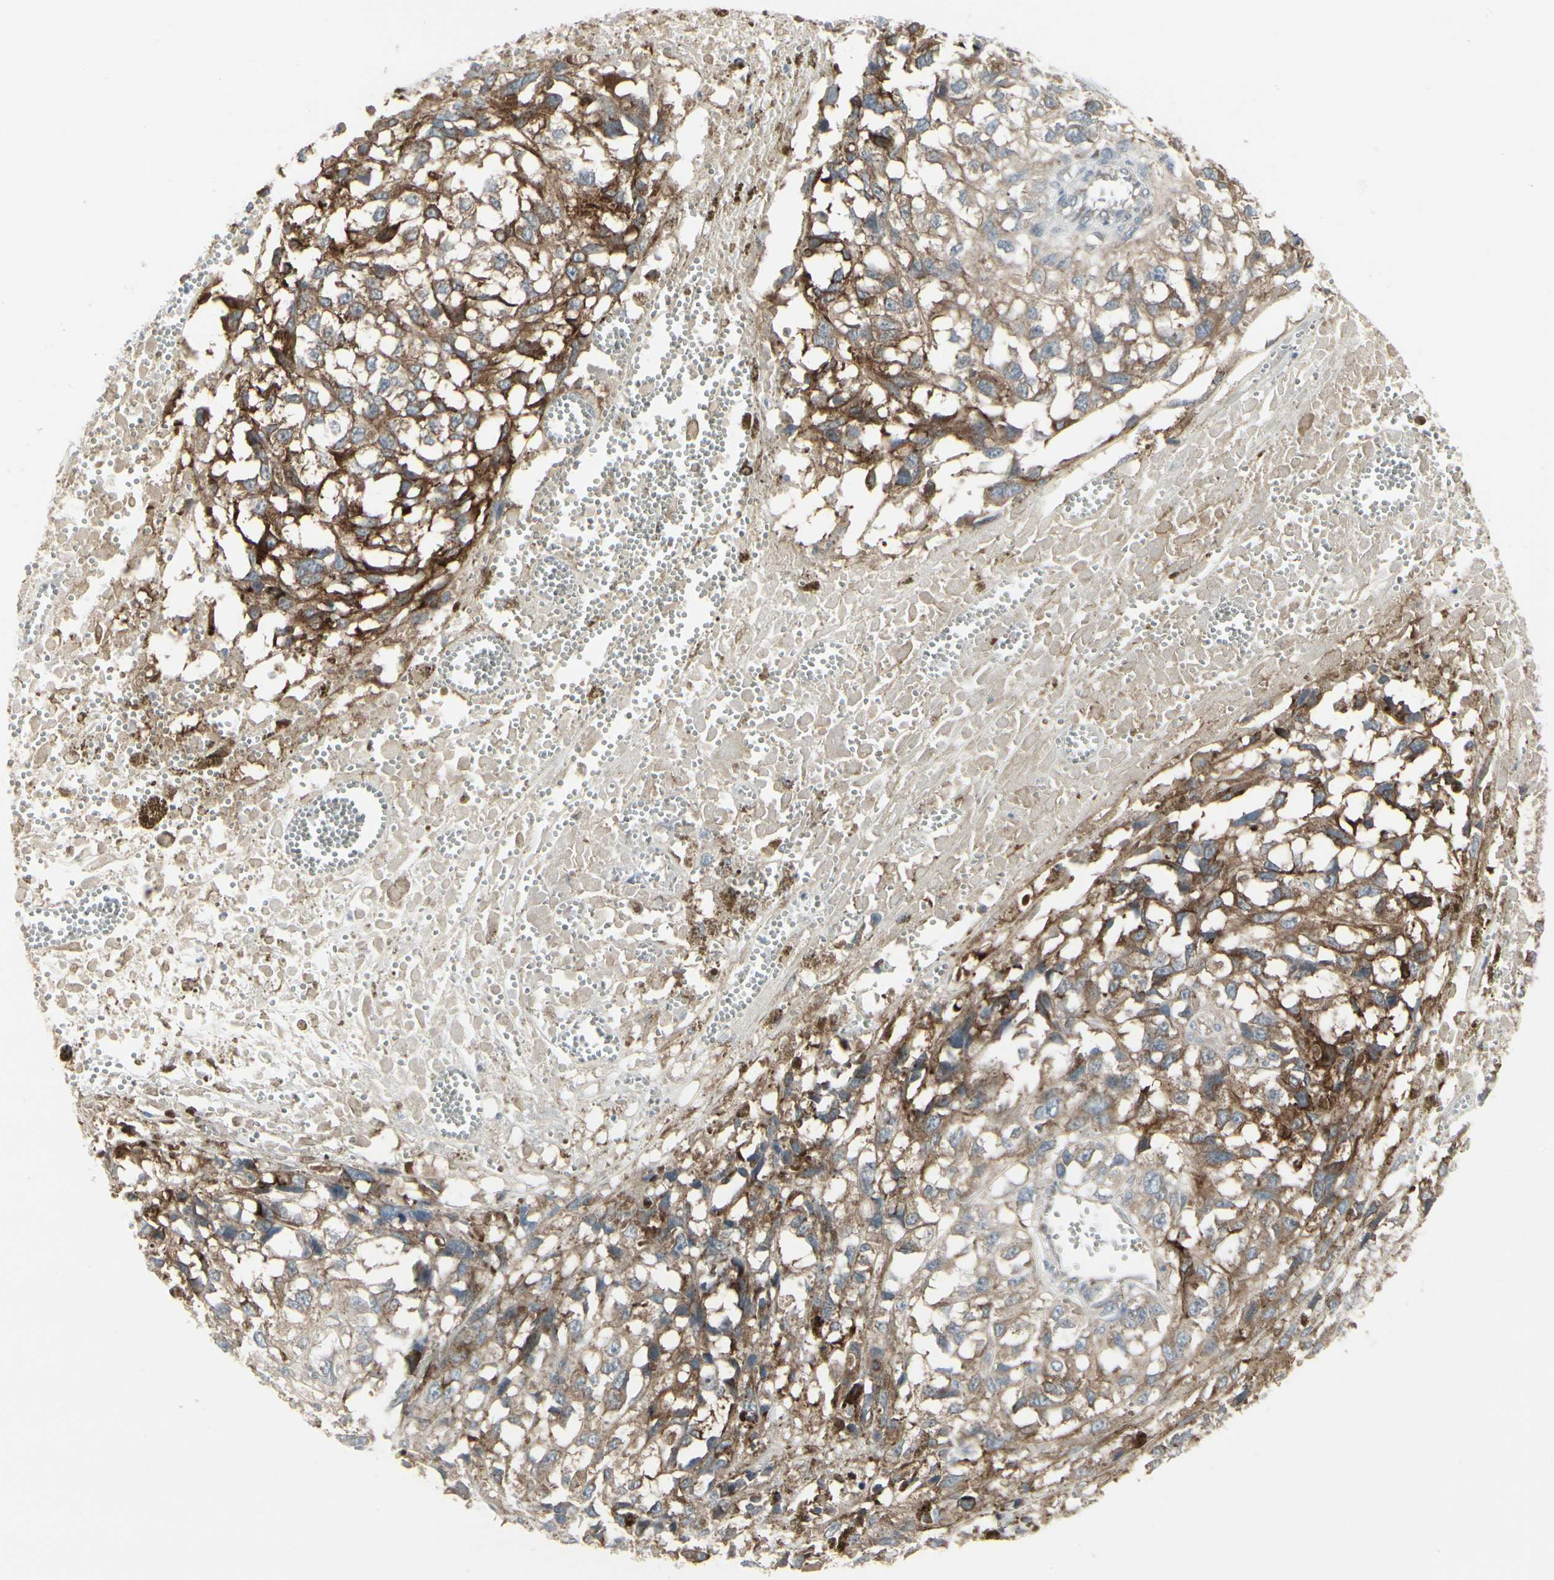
{"staining": {"intensity": "strong", "quantity": ">75%", "location": "cytoplasmic/membranous"}, "tissue": "melanoma", "cell_type": "Tumor cells", "image_type": "cancer", "snomed": [{"axis": "morphology", "description": "Malignant melanoma, Metastatic site"}, {"axis": "topography", "description": "Lymph node"}], "caption": "Human malignant melanoma (metastatic site) stained with a protein marker displays strong staining in tumor cells.", "gene": "EPS15", "patient": {"sex": "male", "age": 59}}